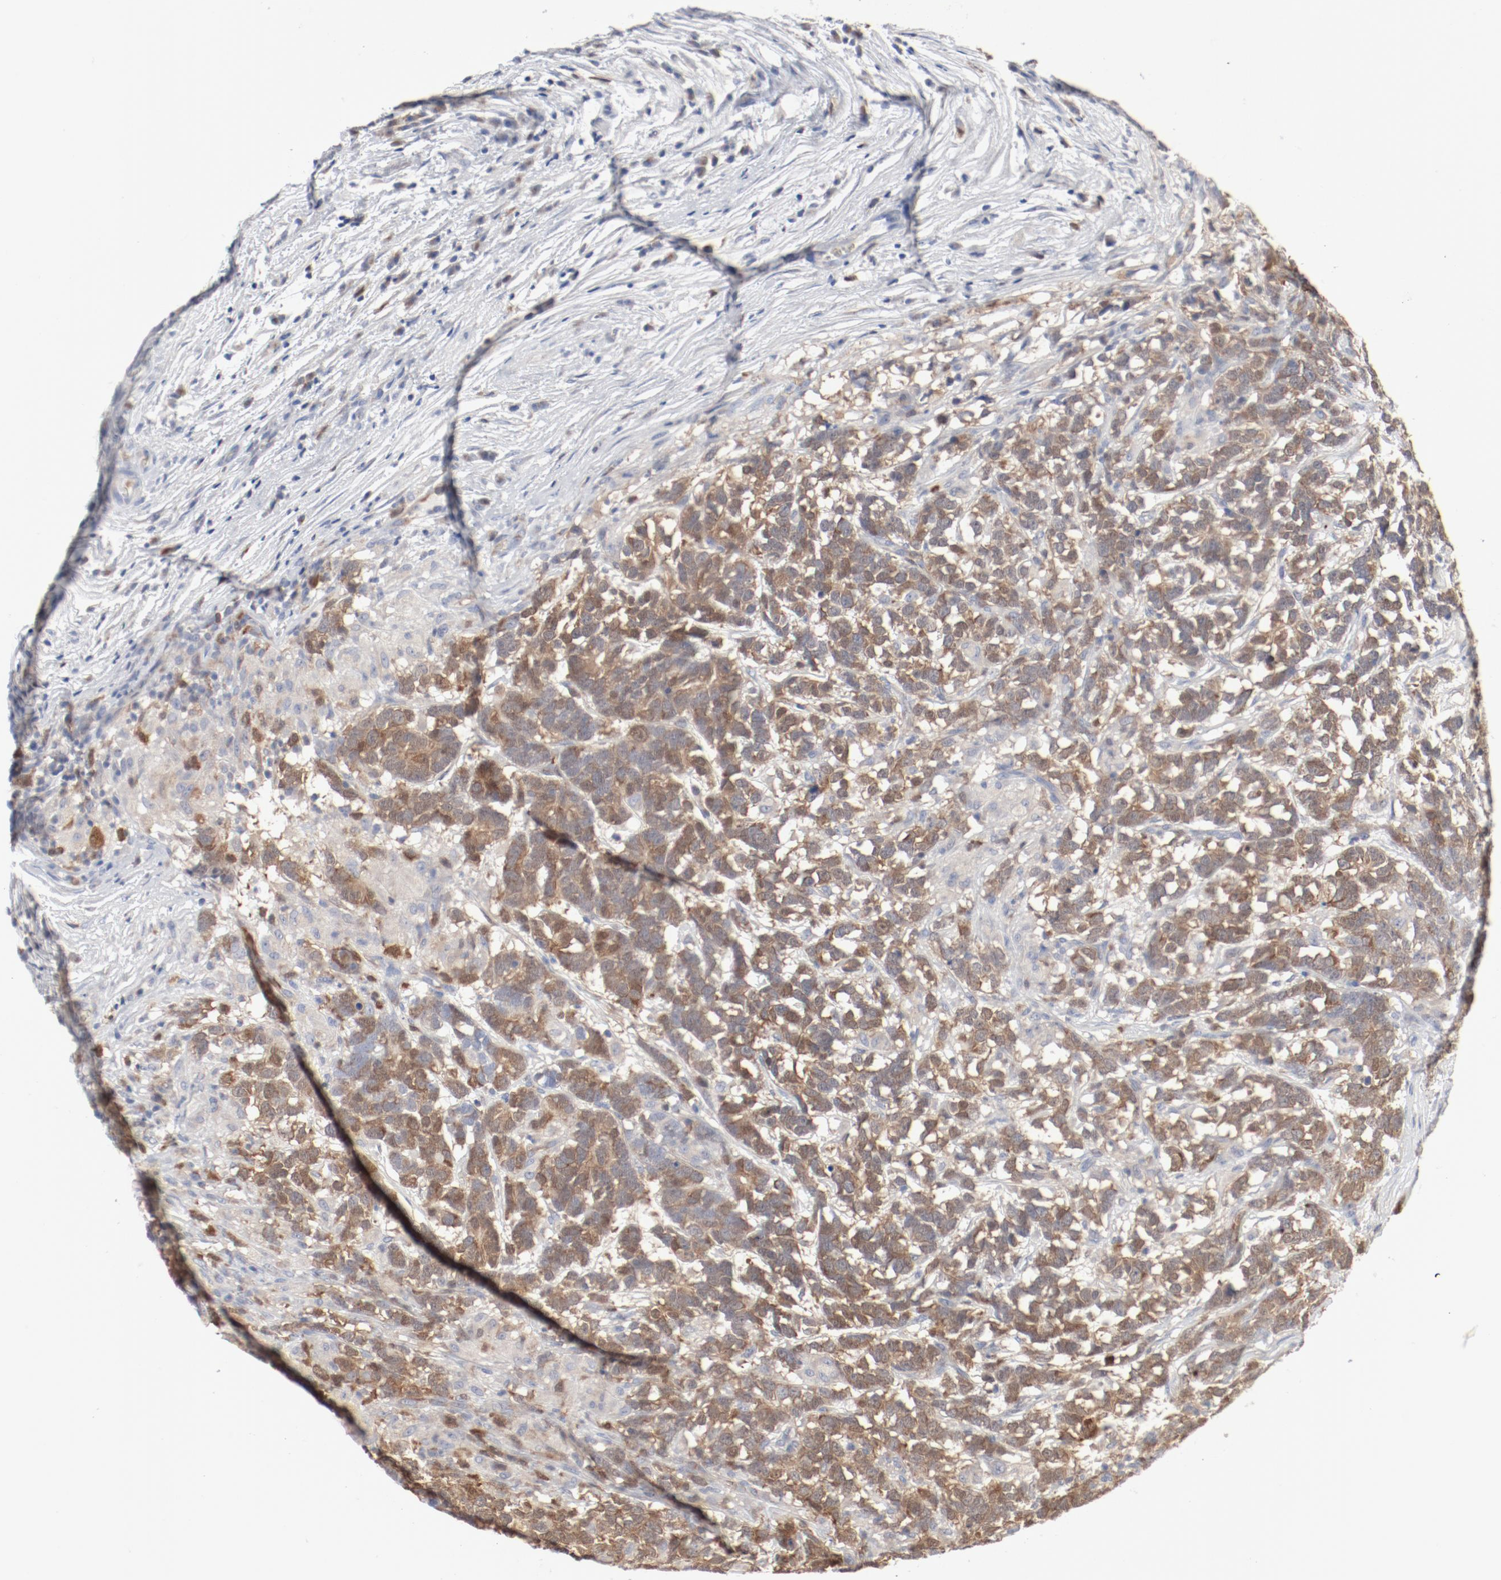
{"staining": {"intensity": "moderate", "quantity": ">75%", "location": "cytoplasmic/membranous,nuclear"}, "tissue": "testis cancer", "cell_type": "Tumor cells", "image_type": "cancer", "snomed": [{"axis": "morphology", "description": "Carcinoma, Embryonal, NOS"}, {"axis": "topography", "description": "Testis"}], "caption": "Immunohistochemistry (IHC) staining of embryonal carcinoma (testis), which exhibits medium levels of moderate cytoplasmic/membranous and nuclear expression in approximately >75% of tumor cells indicating moderate cytoplasmic/membranous and nuclear protein expression. The staining was performed using DAB (brown) for protein detection and nuclei were counterstained in hematoxylin (blue).", "gene": "CDK1", "patient": {"sex": "male", "age": 26}}